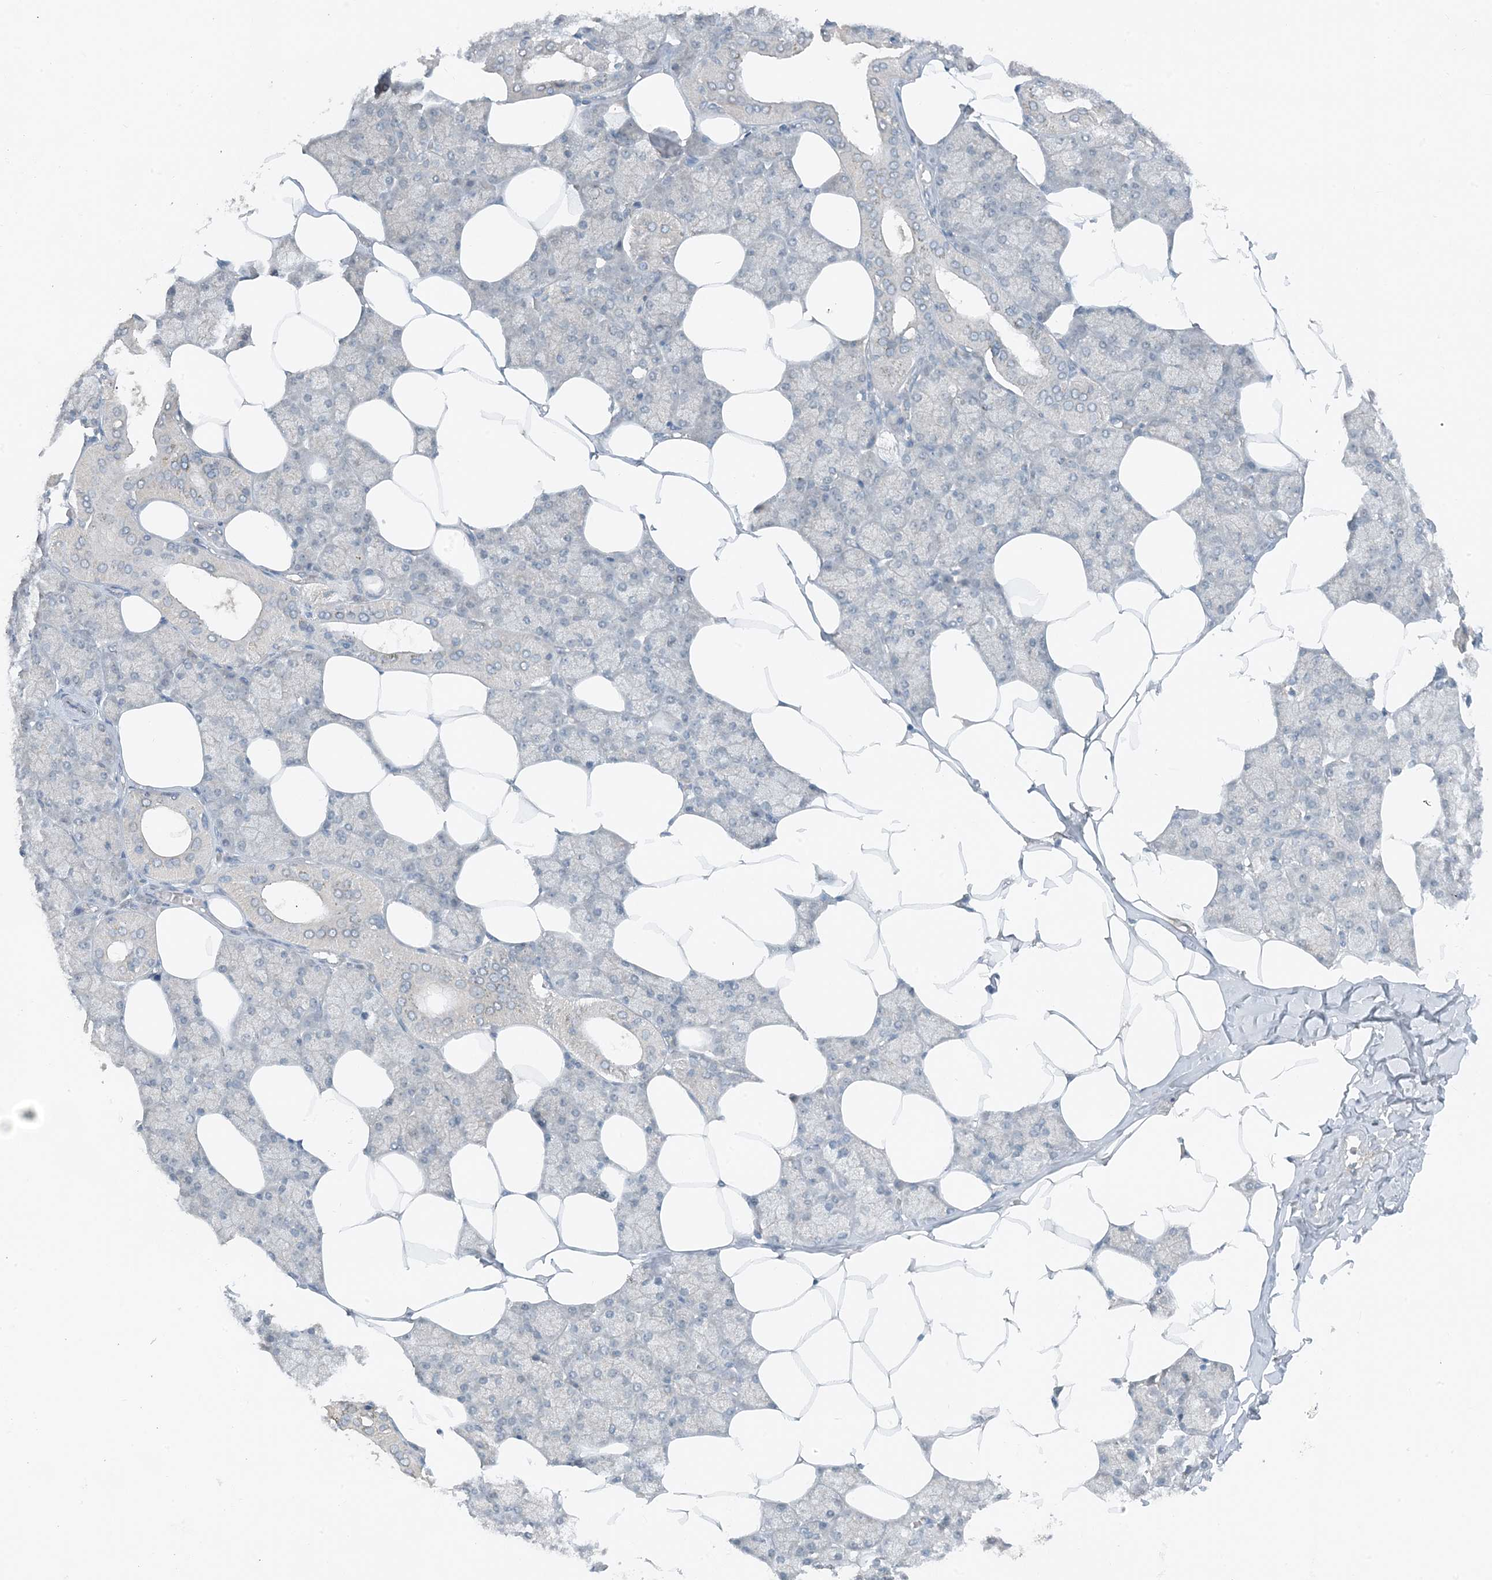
{"staining": {"intensity": "weak", "quantity": "<25%", "location": "cytoplasmic/membranous"}, "tissue": "salivary gland", "cell_type": "Glandular cells", "image_type": "normal", "snomed": [{"axis": "morphology", "description": "Normal tissue, NOS"}, {"axis": "topography", "description": "Salivary gland"}], "caption": "A histopathology image of salivary gland stained for a protein displays no brown staining in glandular cells.", "gene": "MITD1", "patient": {"sex": "male", "age": 62}}